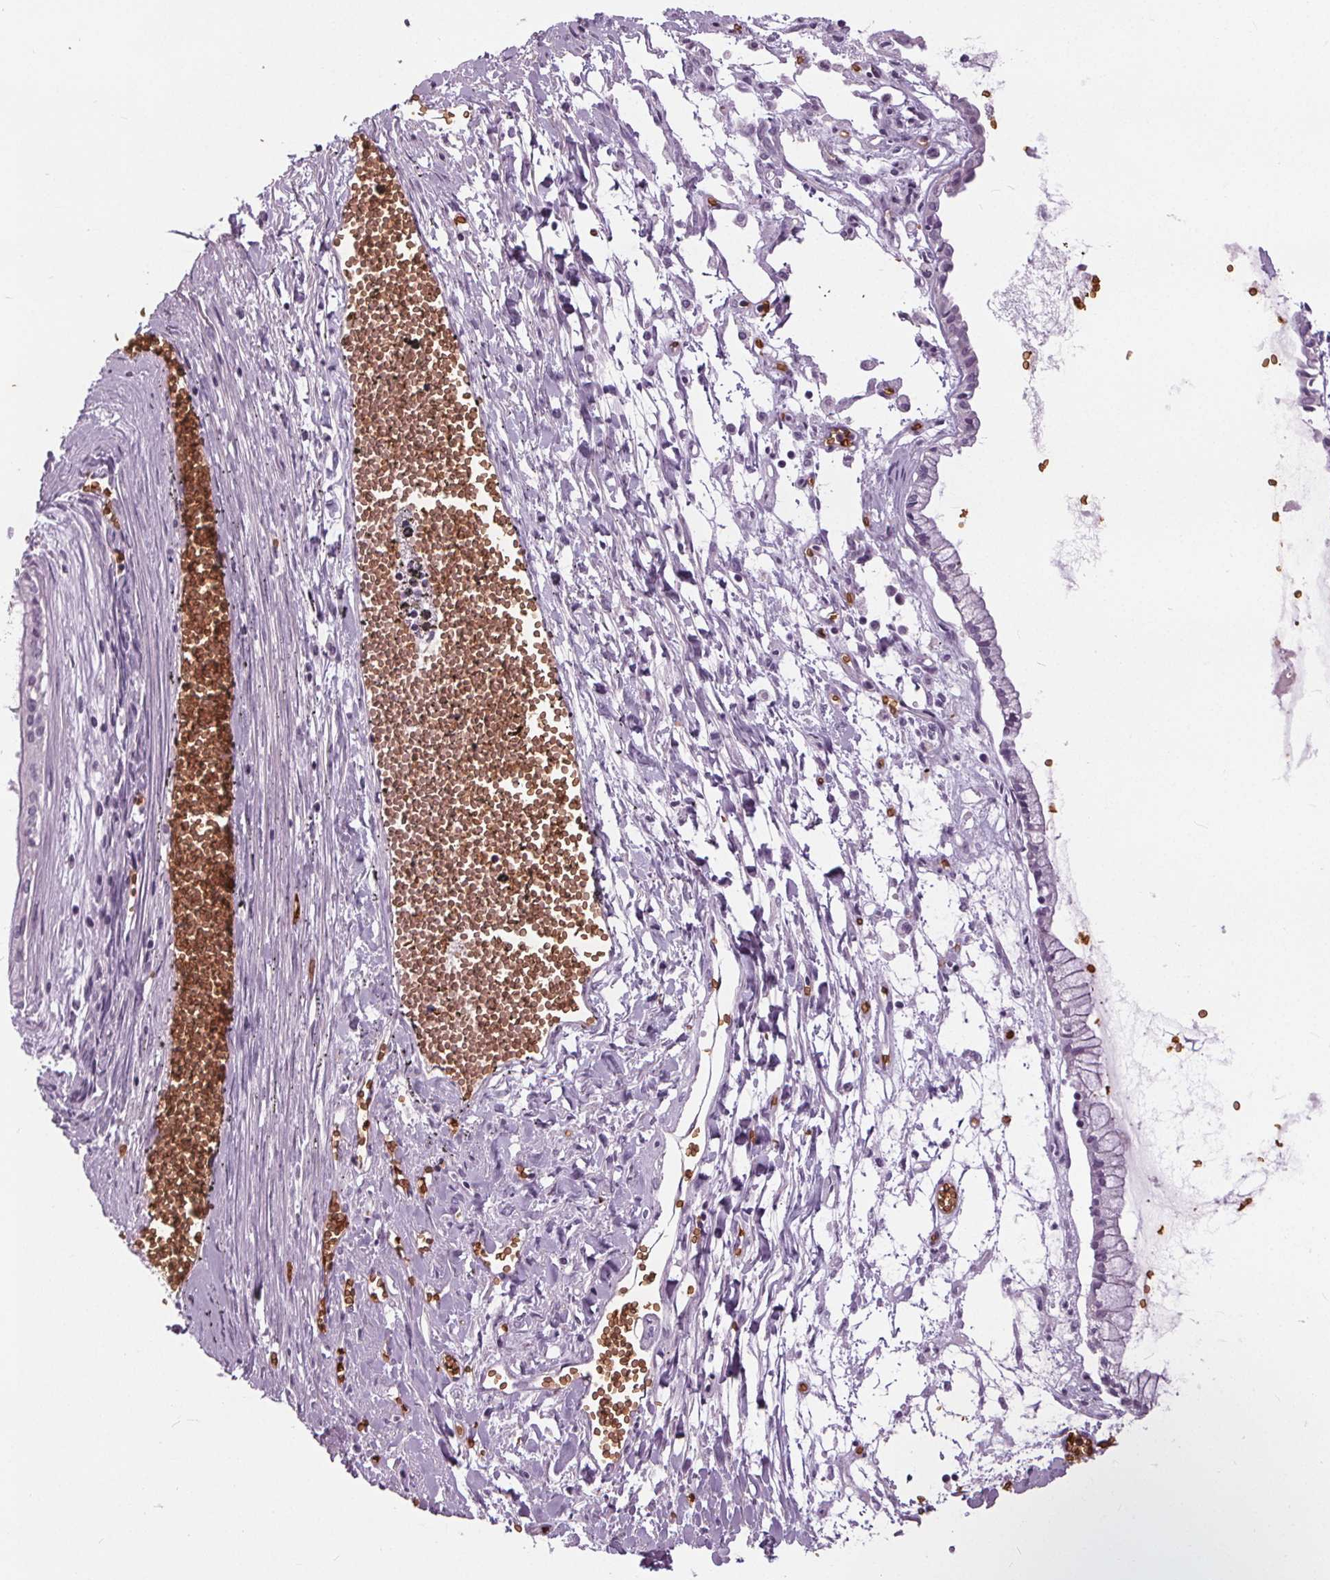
{"staining": {"intensity": "negative", "quantity": "none", "location": "none"}, "tissue": "ovarian cancer", "cell_type": "Tumor cells", "image_type": "cancer", "snomed": [{"axis": "morphology", "description": "Cystadenocarcinoma, mucinous, NOS"}, {"axis": "topography", "description": "Ovary"}], "caption": "This is an immunohistochemistry micrograph of ovarian cancer (mucinous cystadenocarcinoma). There is no expression in tumor cells.", "gene": "SLC4A1", "patient": {"sex": "female", "age": 67}}